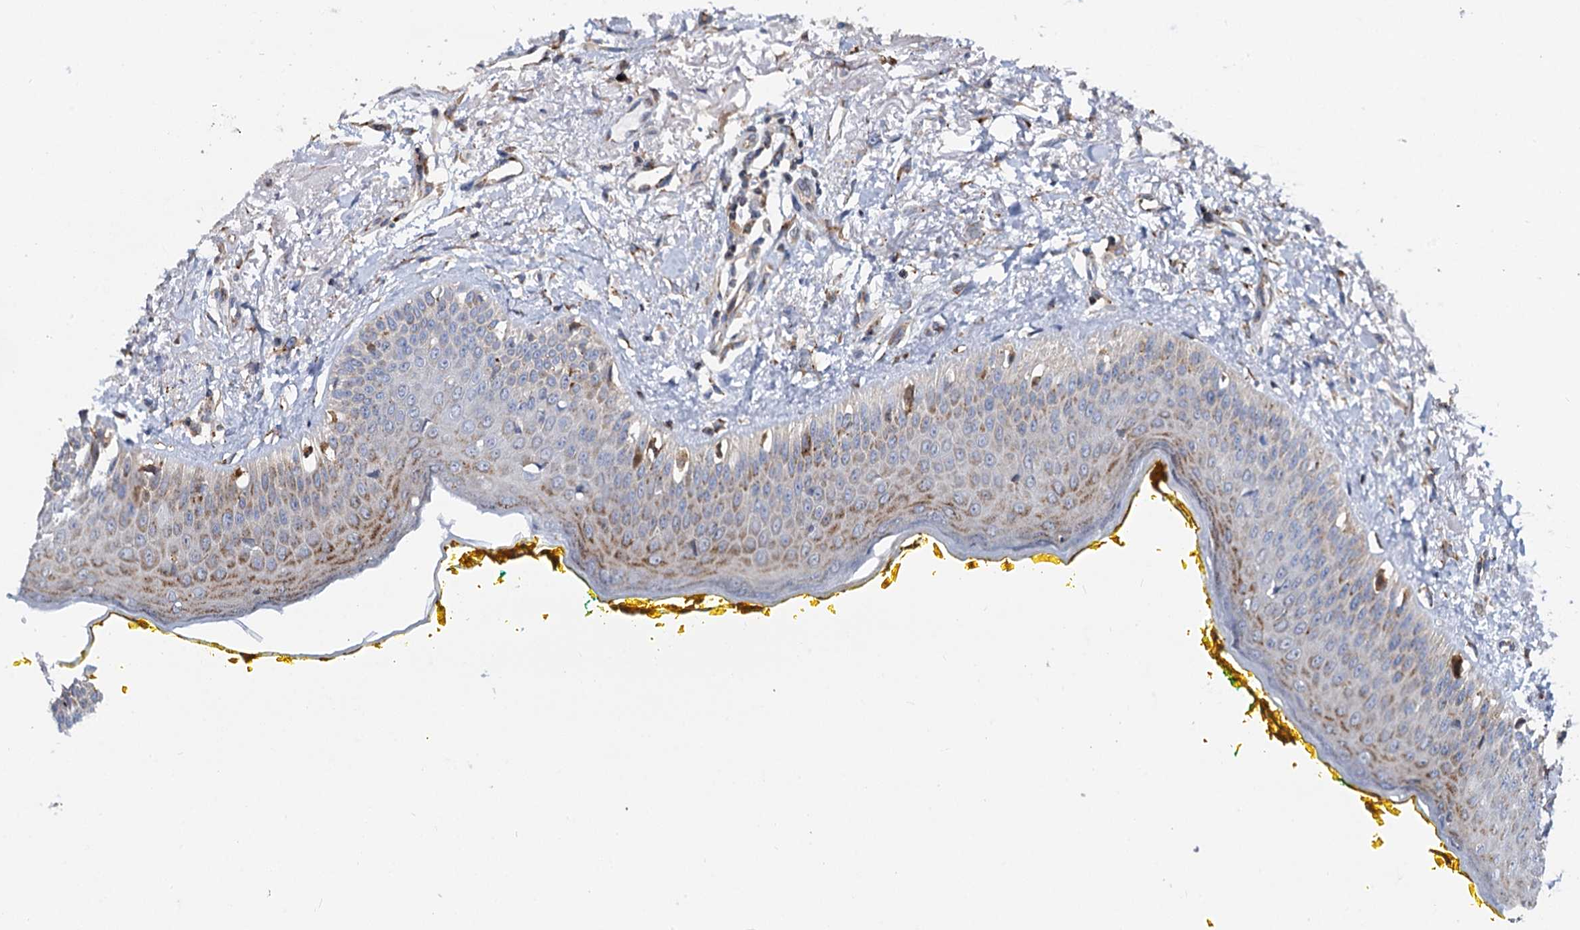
{"staining": {"intensity": "strong", "quantity": "25%-75%", "location": "cytoplasmic/membranous"}, "tissue": "oral mucosa", "cell_type": "Squamous epithelial cells", "image_type": "normal", "snomed": [{"axis": "morphology", "description": "Normal tissue, NOS"}, {"axis": "topography", "description": "Oral tissue"}], "caption": "Immunohistochemistry (DAB (3,3'-diaminobenzidine)) staining of unremarkable oral mucosa exhibits strong cytoplasmic/membranous protein staining in approximately 25%-75% of squamous epithelial cells.", "gene": "SUPT20H", "patient": {"sex": "female", "age": 70}}